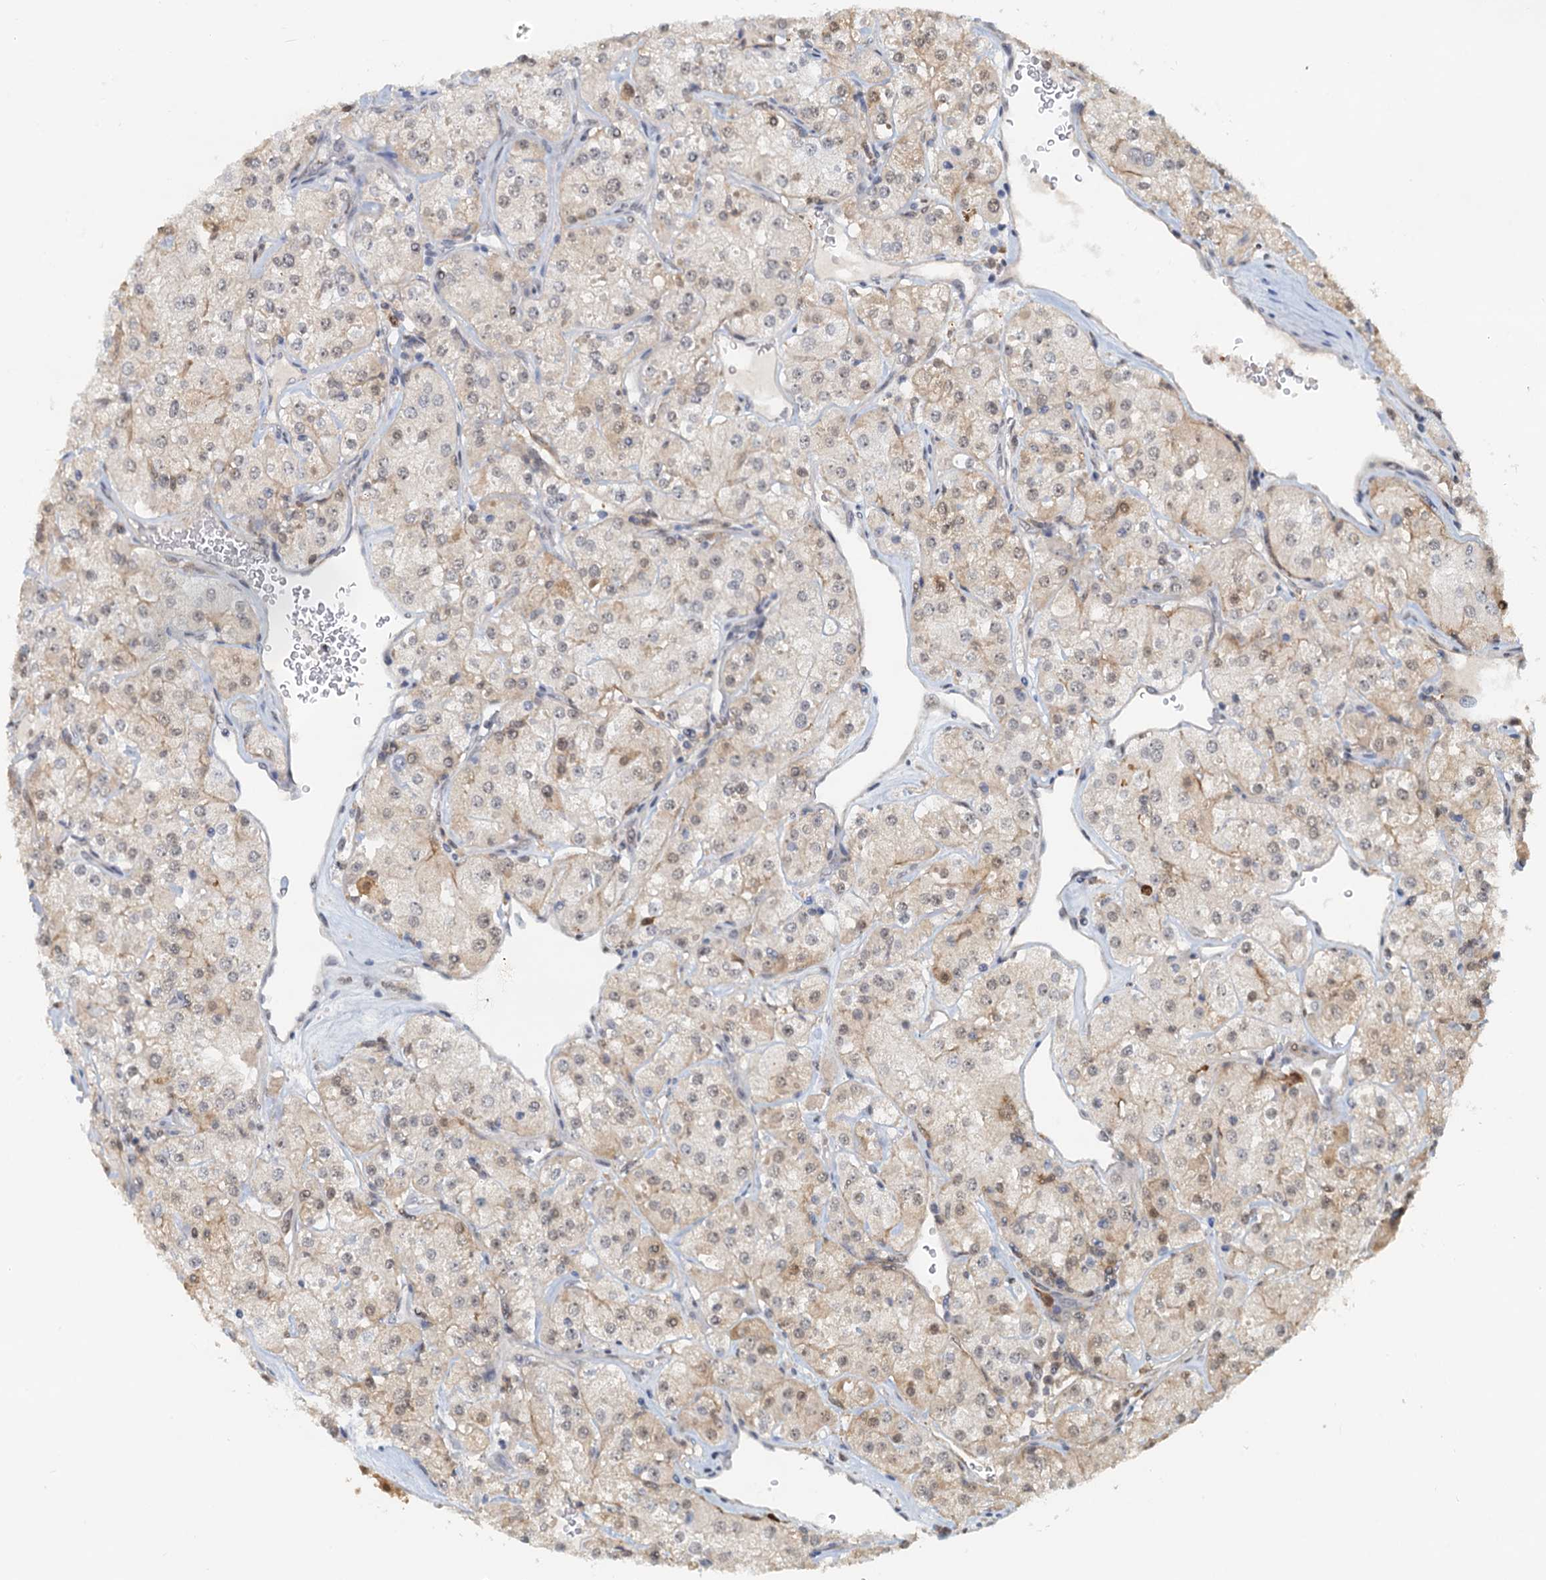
{"staining": {"intensity": "weak", "quantity": "25%-75%", "location": "cytoplasmic/membranous,nuclear"}, "tissue": "renal cancer", "cell_type": "Tumor cells", "image_type": "cancer", "snomed": [{"axis": "morphology", "description": "Adenocarcinoma, NOS"}, {"axis": "topography", "description": "Kidney"}], "caption": "An image of human renal adenocarcinoma stained for a protein demonstrates weak cytoplasmic/membranous and nuclear brown staining in tumor cells. The protein is stained brown, and the nuclei are stained in blue (DAB IHC with brightfield microscopy, high magnification).", "gene": "SPINDOC", "patient": {"sex": "male", "age": 77}}